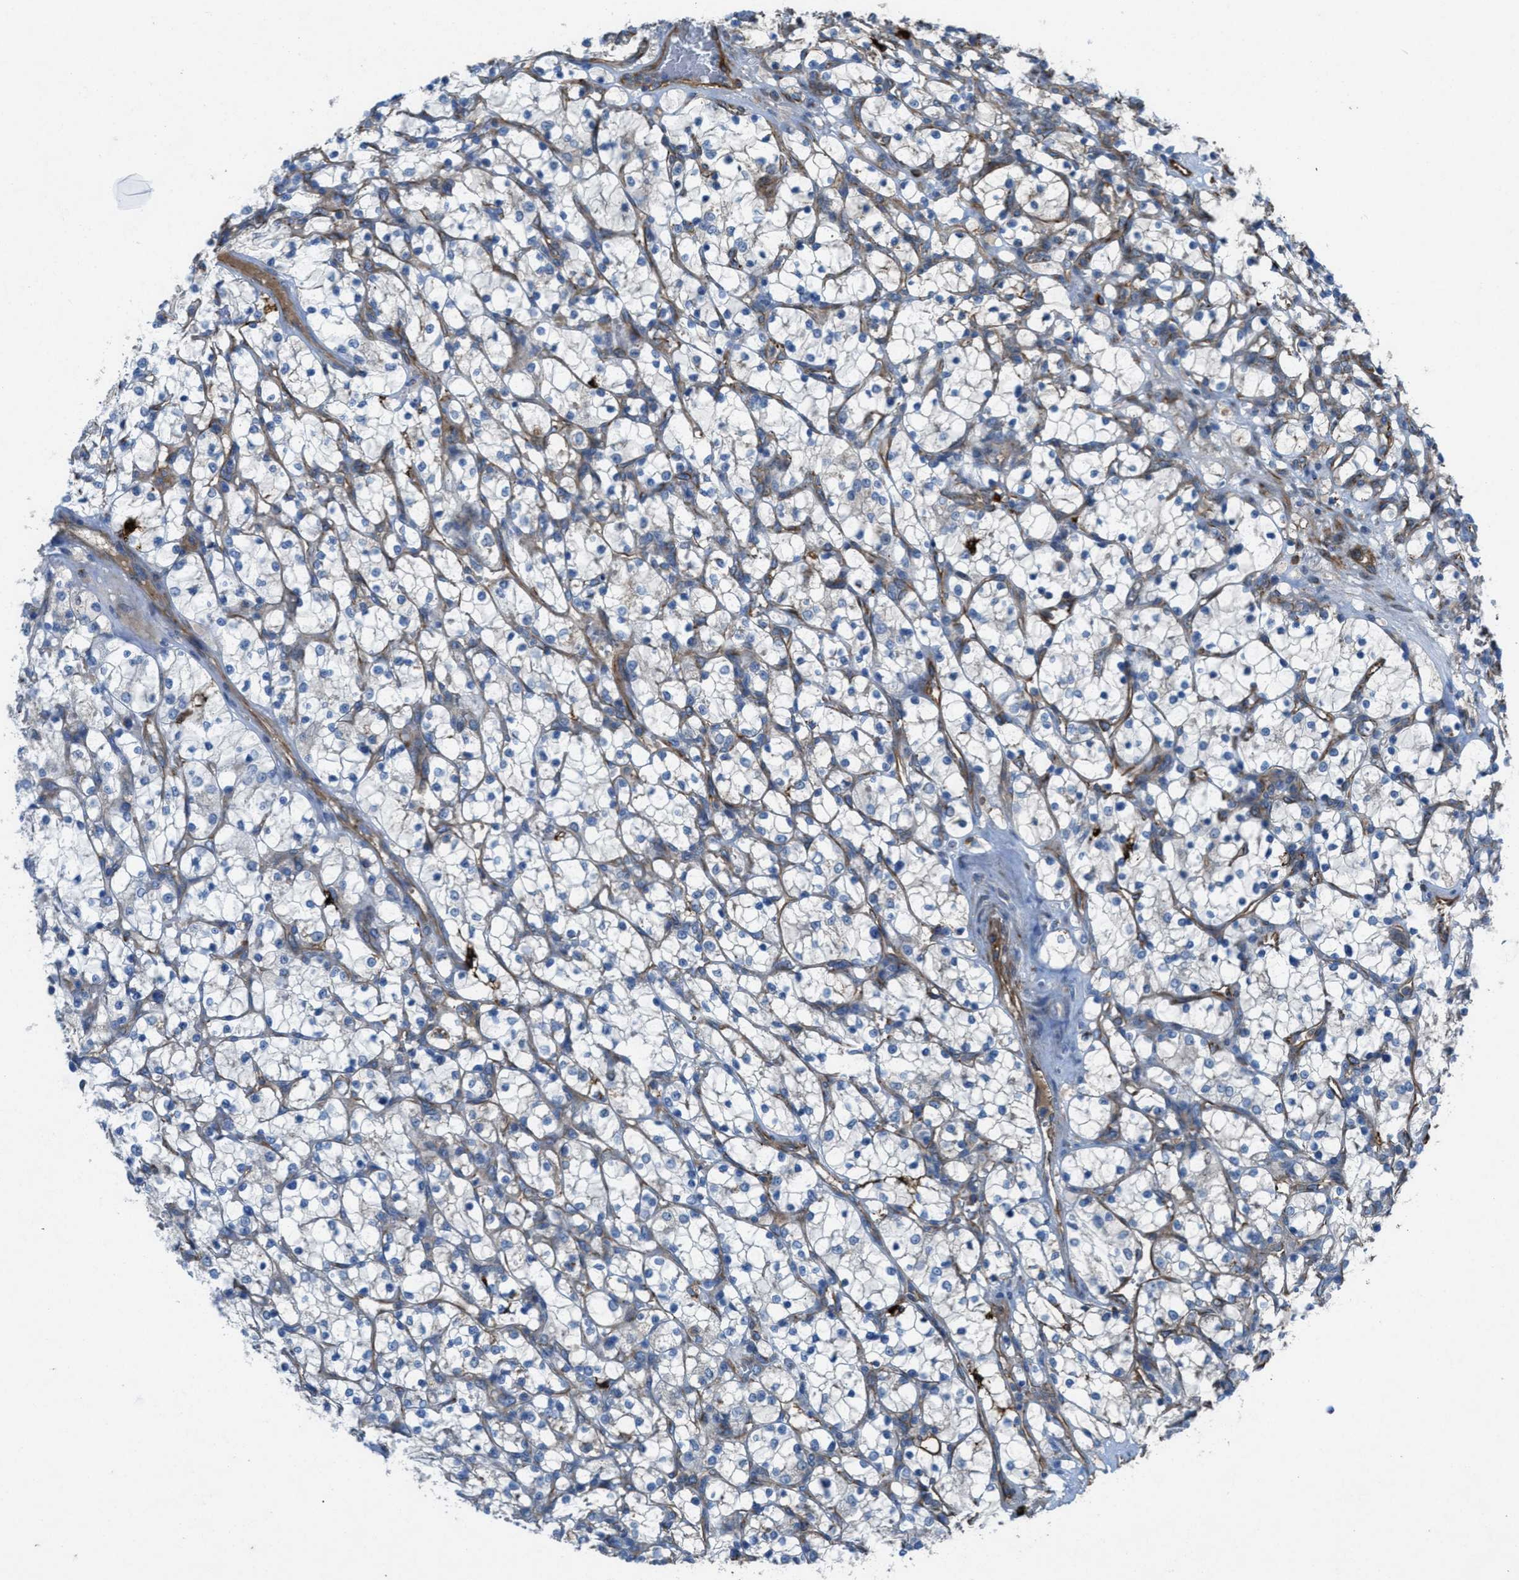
{"staining": {"intensity": "weak", "quantity": "<25%", "location": "cytoplasmic/membranous"}, "tissue": "renal cancer", "cell_type": "Tumor cells", "image_type": "cancer", "snomed": [{"axis": "morphology", "description": "Normal tissue, NOS"}, {"axis": "morphology", "description": "Adenocarcinoma, NOS"}, {"axis": "topography", "description": "Kidney"}], "caption": "High power microscopy histopathology image of an immunohistochemistry histopathology image of renal cancer (adenocarcinoma), revealing no significant expression in tumor cells. The staining was performed using DAB (3,3'-diaminobenzidine) to visualize the protein expression in brown, while the nuclei were stained in blue with hematoxylin (Magnification: 20x).", "gene": "SLC6A9", "patient": {"sex": "female", "age": 55}}